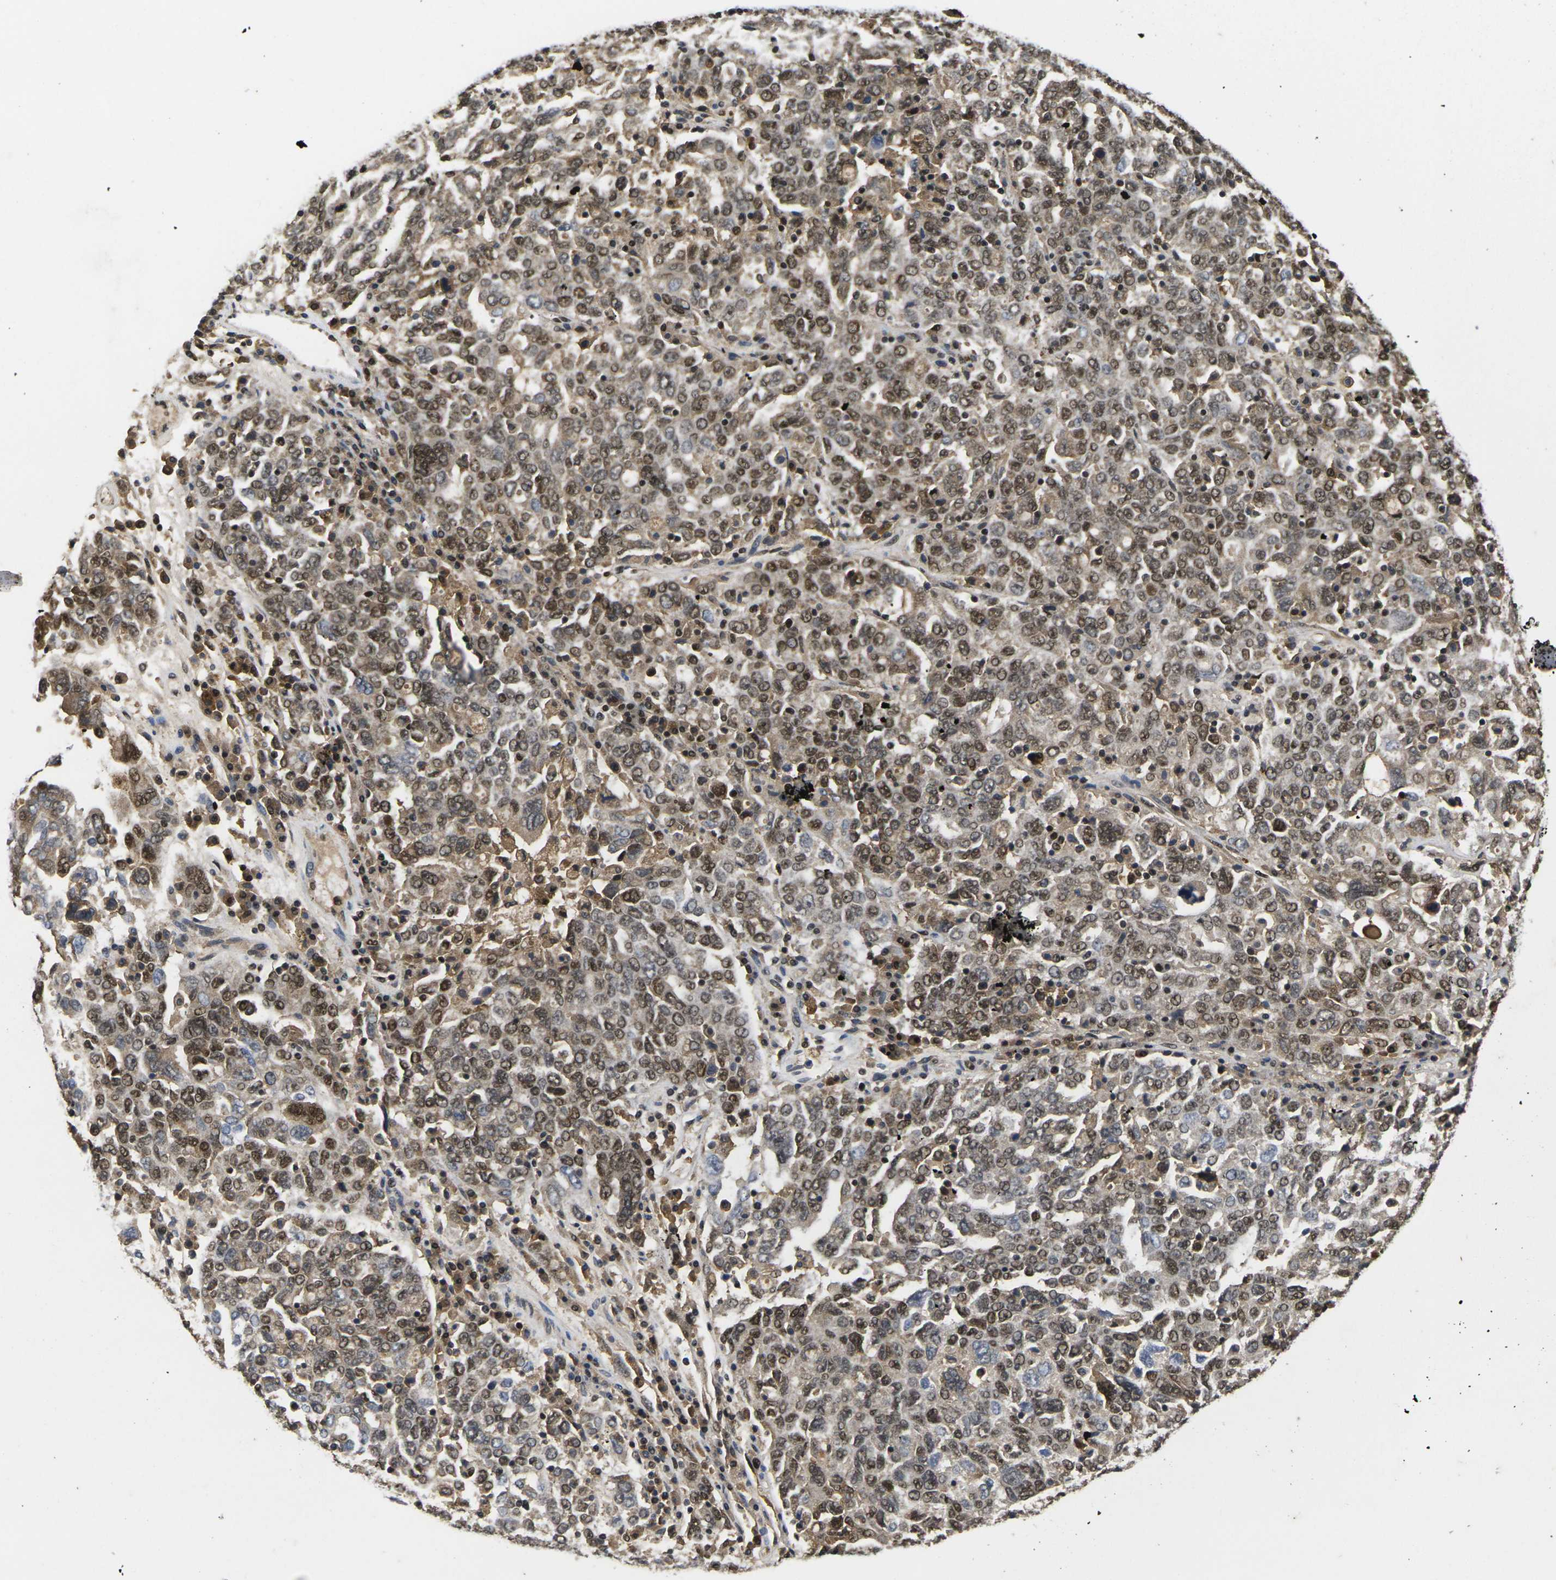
{"staining": {"intensity": "strong", "quantity": ">75%", "location": "nuclear"}, "tissue": "ovarian cancer", "cell_type": "Tumor cells", "image_type": "cancer", "snomed": [{"axis": "morphology", "description": "Carcinoma, endometroid"}, {"axis": "topography", "description": "Ovary"}], "caption": "This is an image of immunohistochemistry staining of ovarian cancer, which shows strong positivity in the nuclear of tumor cells.", "gene": "GTF2E1", "patient": {"sex": "female", "age": 62}}